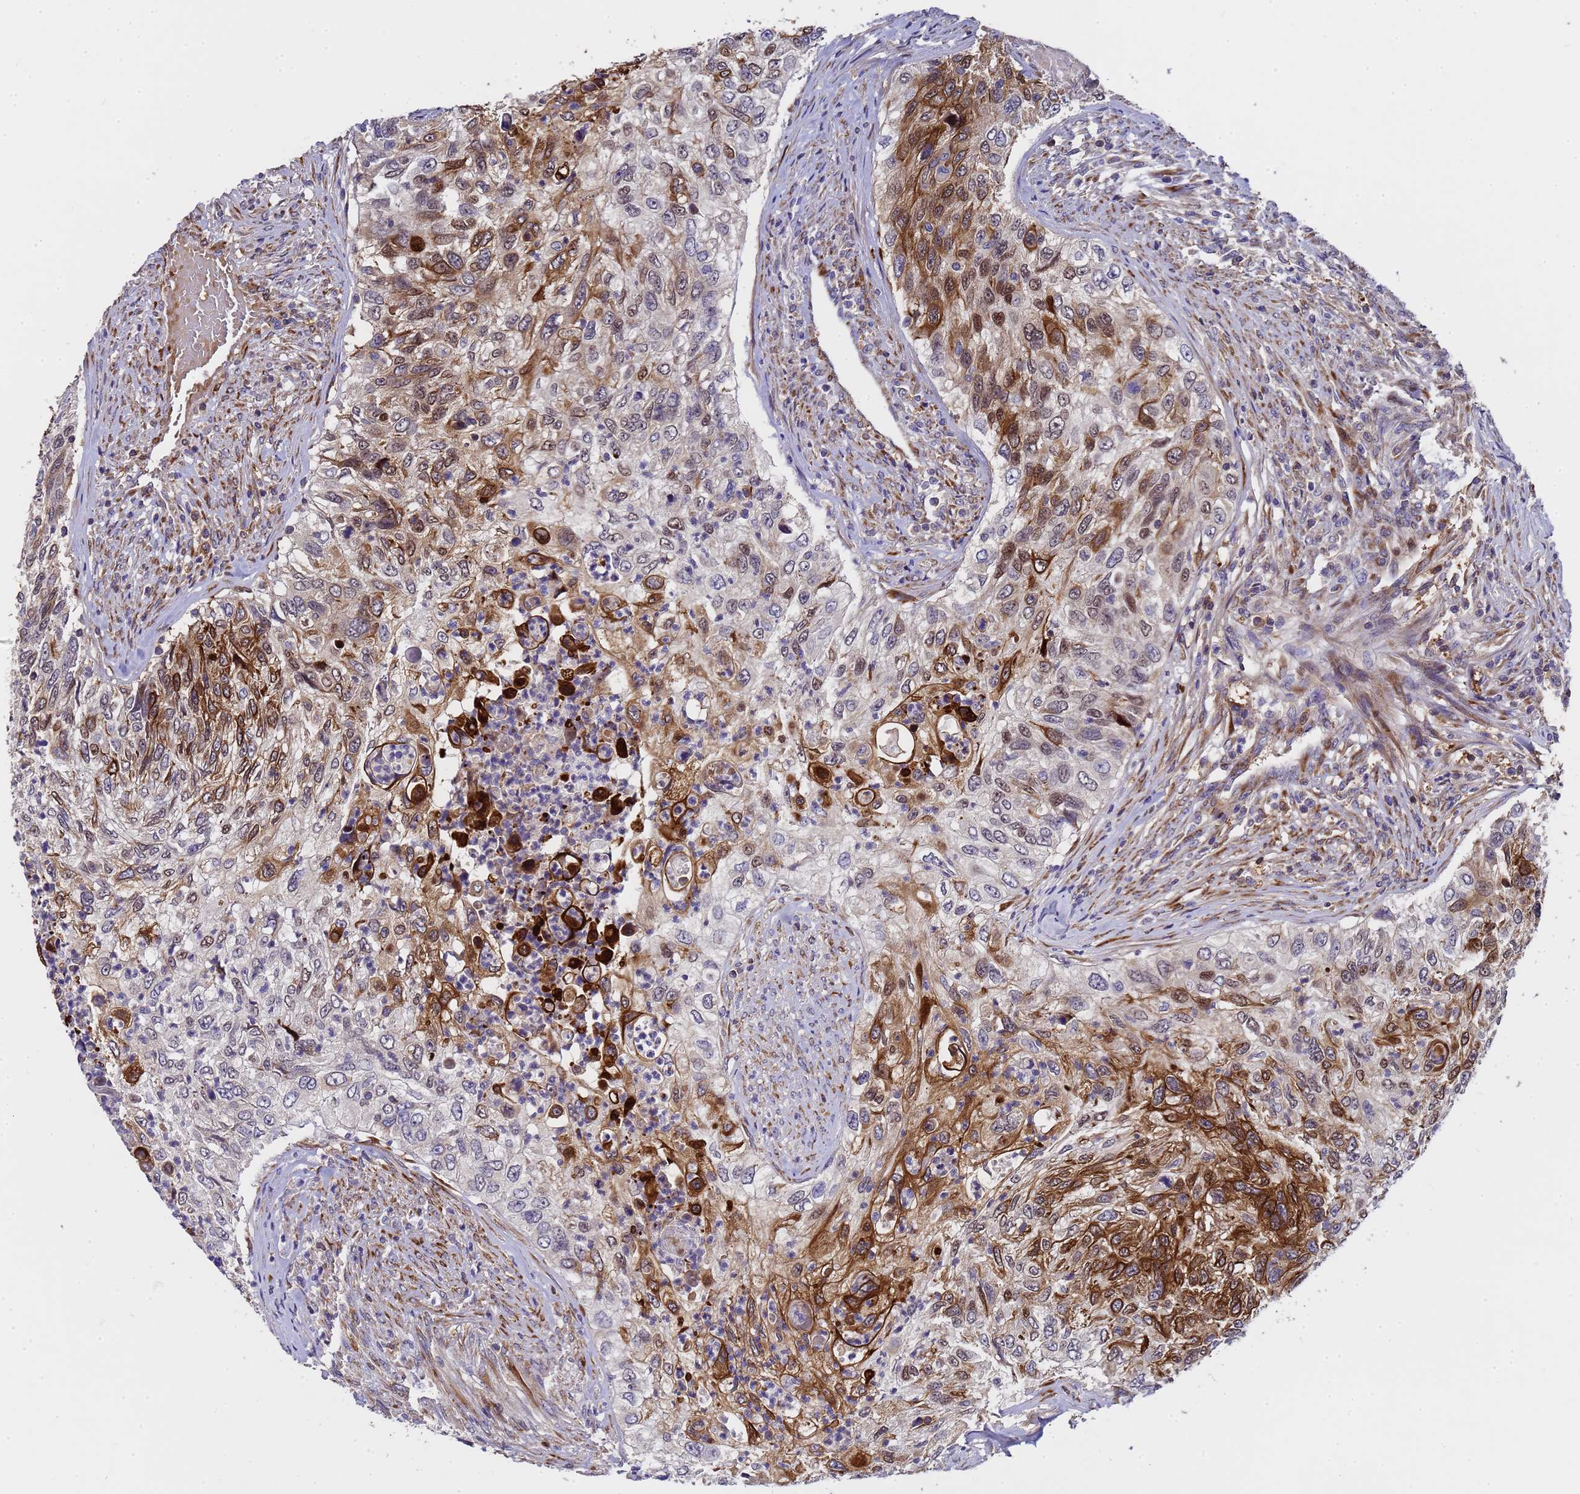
{"staining": {"intensity": "moderate", "quantity": "25%-75%", "location": "cytoplasmic/membranous,nuclear"}, "tissue": "urothelial cancer", "cell_type": "Tumor cells", "image_type": "cancer", "snomed": [{"axis": "morphology", "description": "Urothelial carcinoma, High grade"}, {"axis": "topography", "description": "Urinary bladder"}], "caption": "Immunohistochemical staining of urothelial cancer reveals moderate cytoplasmic/membranous and nuclear protein positivity in about 25%-75% of tumor cells. Using DAB (brown) and hematoxylin (blue) stains, captured at high magnification using brightfield microscopy.", "gene": "MOCS1", "patient": {"sex": "female", "age": 60}}